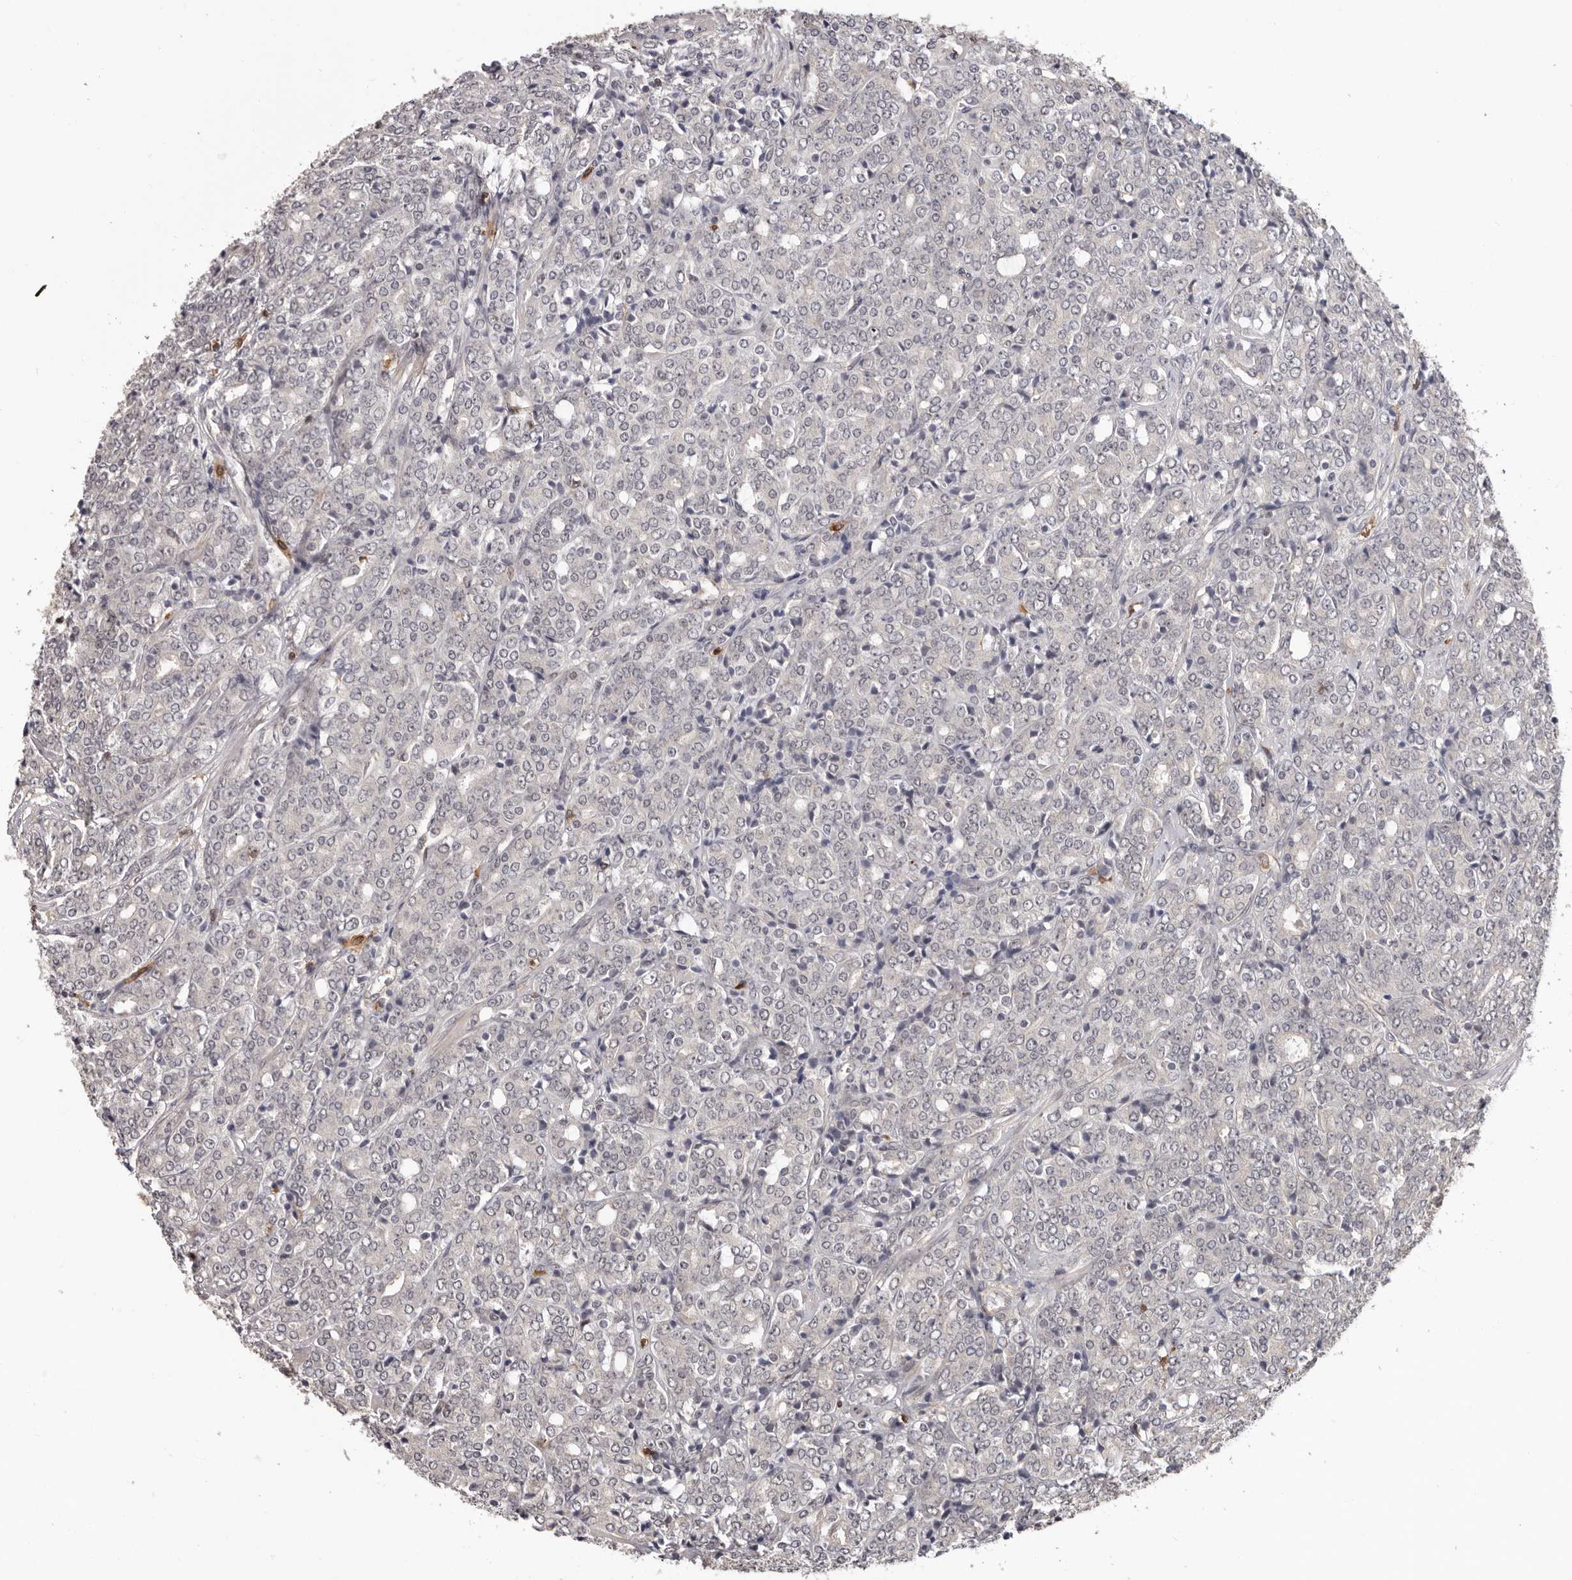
{"staining": {"intensity": "negative", "quantity": "none", "location": "none"}, "tissue": "prostate cancer", "cell_type": "Tumor cells", "image_type": "cancer", "snomed": [{"axis": "morphology", "description": "Adenocarcinoma, High grade"}, {"axis": "topography", "description": "Prostate"}], "caption": "High-grade adenocarcinoma (prostate) was stained to show a protein in brown. There is no significant positivity in tumor cells.", "gene": "PRR12", "patient": {"sex": "male", "age": 62}}